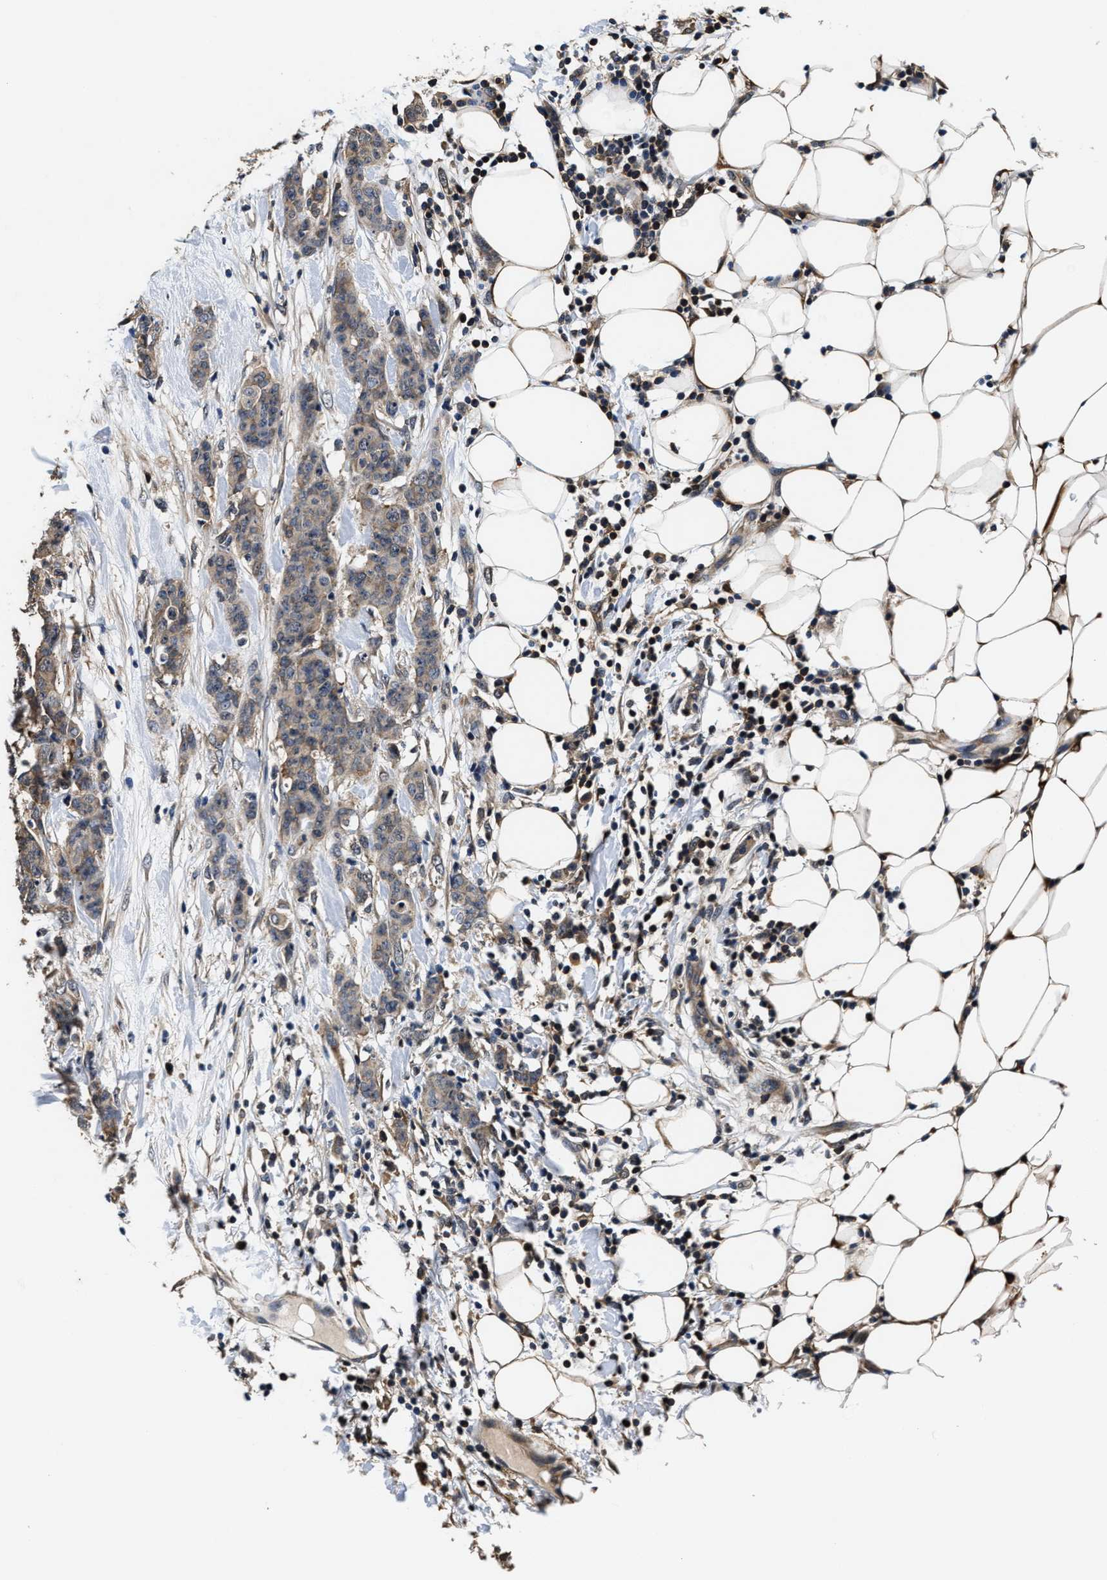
{"staining": {"intensity": "weak", "quantity": "25%-75%", "location": "cytoplasmic/membranous"}, "tissue": "breast cancer", "cell_type": "Tumor cells", "image_type": "cancer", "snomed": [{"axis": "morphology", "description": "Normal tissue, NOS"}, {"axis": "morphology", "description": "Duct carcinoma"}, {"axis": "topography", "description": "Breast"}], "caption": "The micrograph reveals a brown stain indicating the presence of a protein in the cytoplasmic/membranous of tumor cells in breast cancer (intraductal carcinoma).", "gene": "PHPT1", "patient": {"sex": "female", "age": 40}}